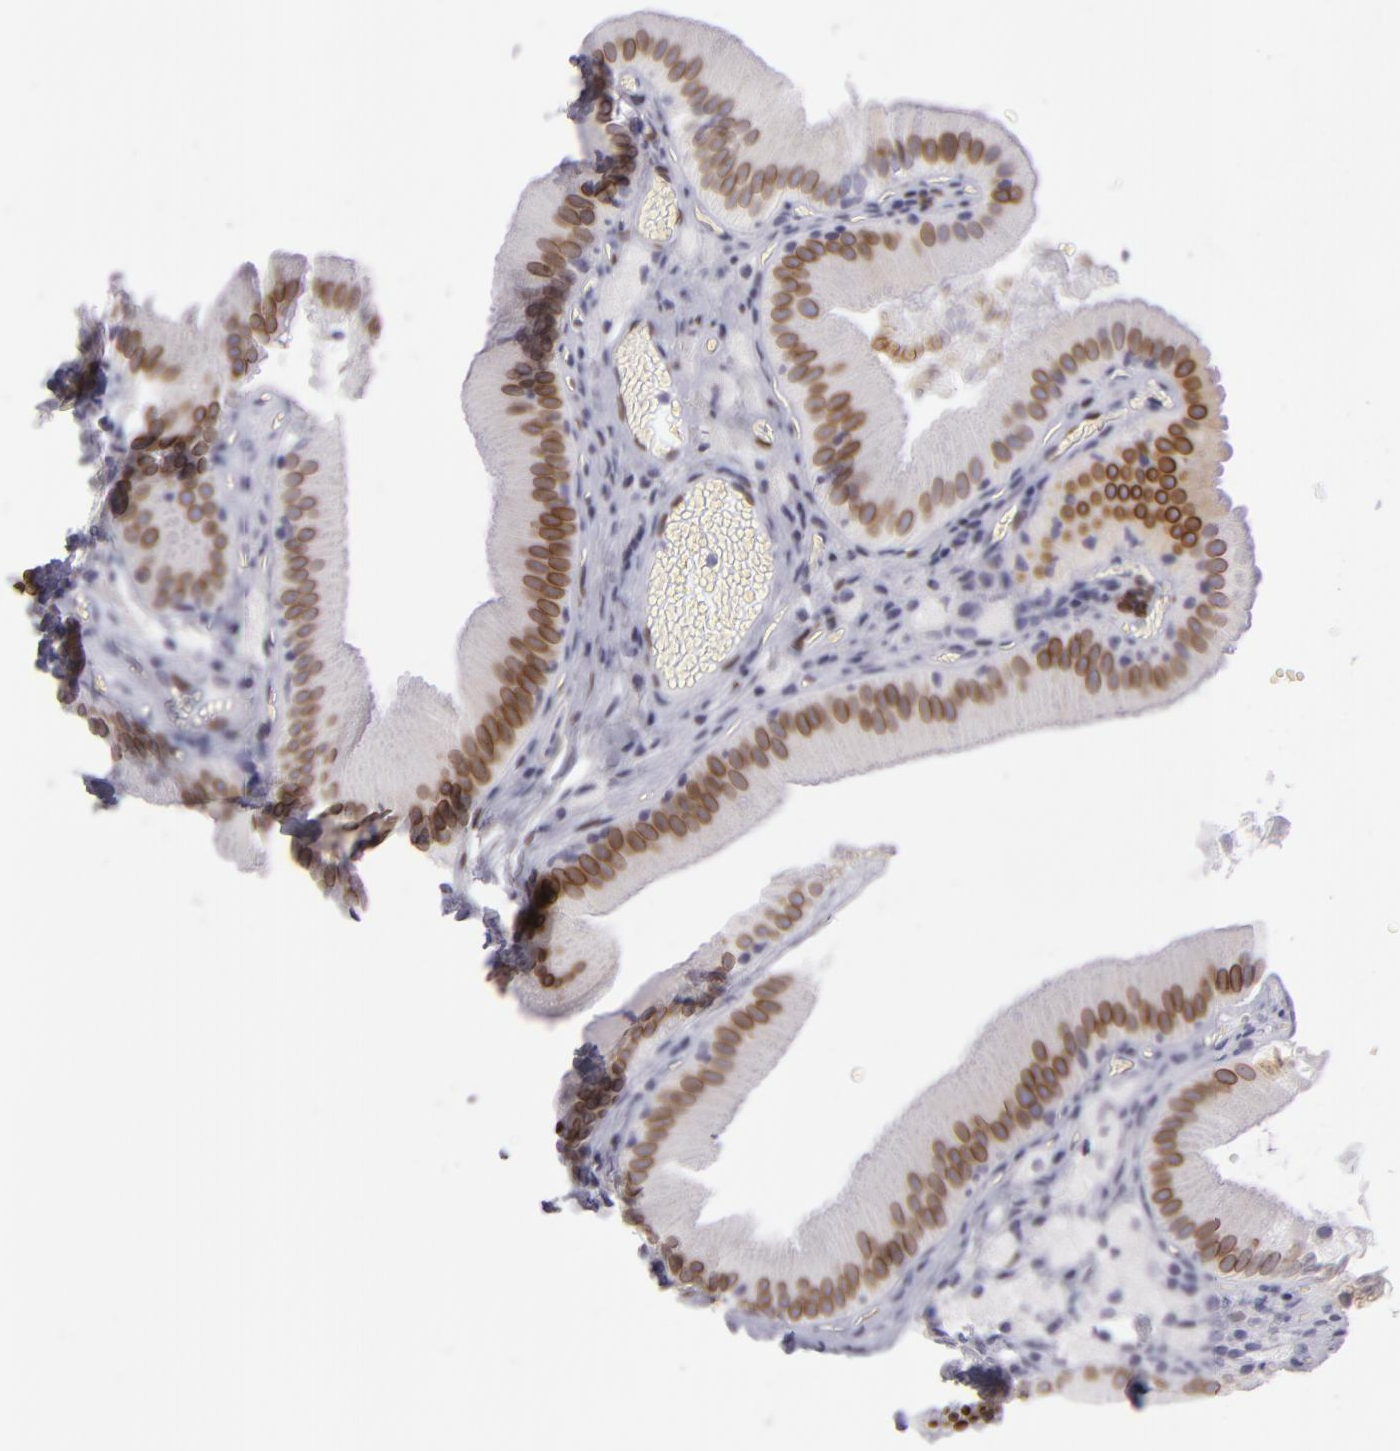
{"staining": {"intensity": "moderate", "quantity": ">75%", "location": "nuclear"}, "tissue": "gallbladder", "cell_type": "Glandular cells", "image_type": "normal", "snomed": [{"axis": "morphology", "description": "Normal tissue, NOS"}, {"axis": "topography", "description": "Gallbladder"}], "caption": "DAB immunohistochemical staining of normal gallbladder reveals moderate nuclear protein positivity in approximately >75% of glandular cells. (DAB IHC with brightfield microscopy, high magnification).", "gene": "EMD", "patient": {"sex": "female", "age": 24}}